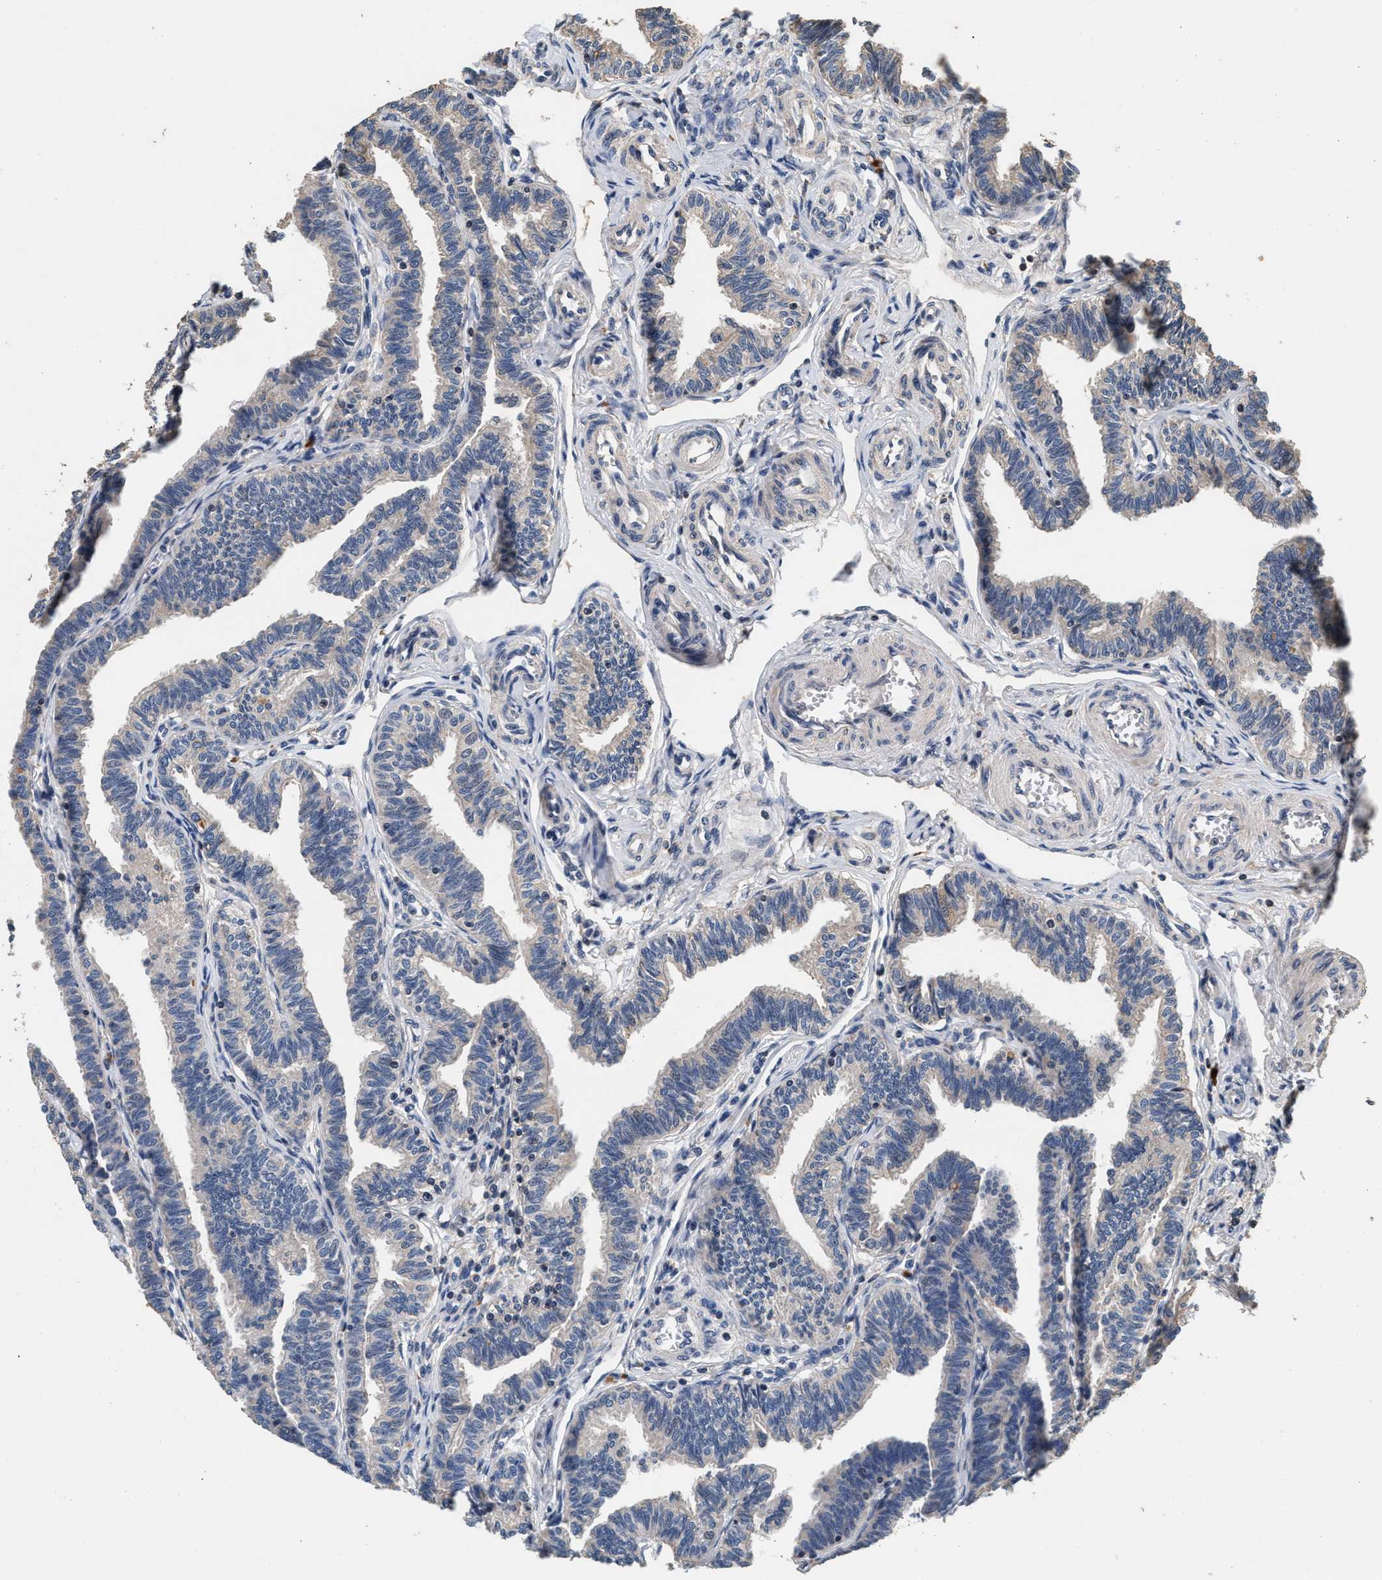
{"staining": {"intensity": "weak", "quantity": "<25%", "location": "cytoplasmic/membranous"}, "tissue": "fallopian tube", "cell_type": "Glandular cells", "image_type": "normal", "snomed": [{"axis": "morphology", "description": "Normal tissue, NOS"}, {"axis": "topography", "description": "Fallopian tube"}, {"axis": "topography", "description": "Ovary"}], "caption": "DAB immunohistochemical staining of unremarkable human fallopian tube exhibits no significant expression in glandular cells.", "gene": "PTGR3", "patient": {"sex": "female", "age": 23}}